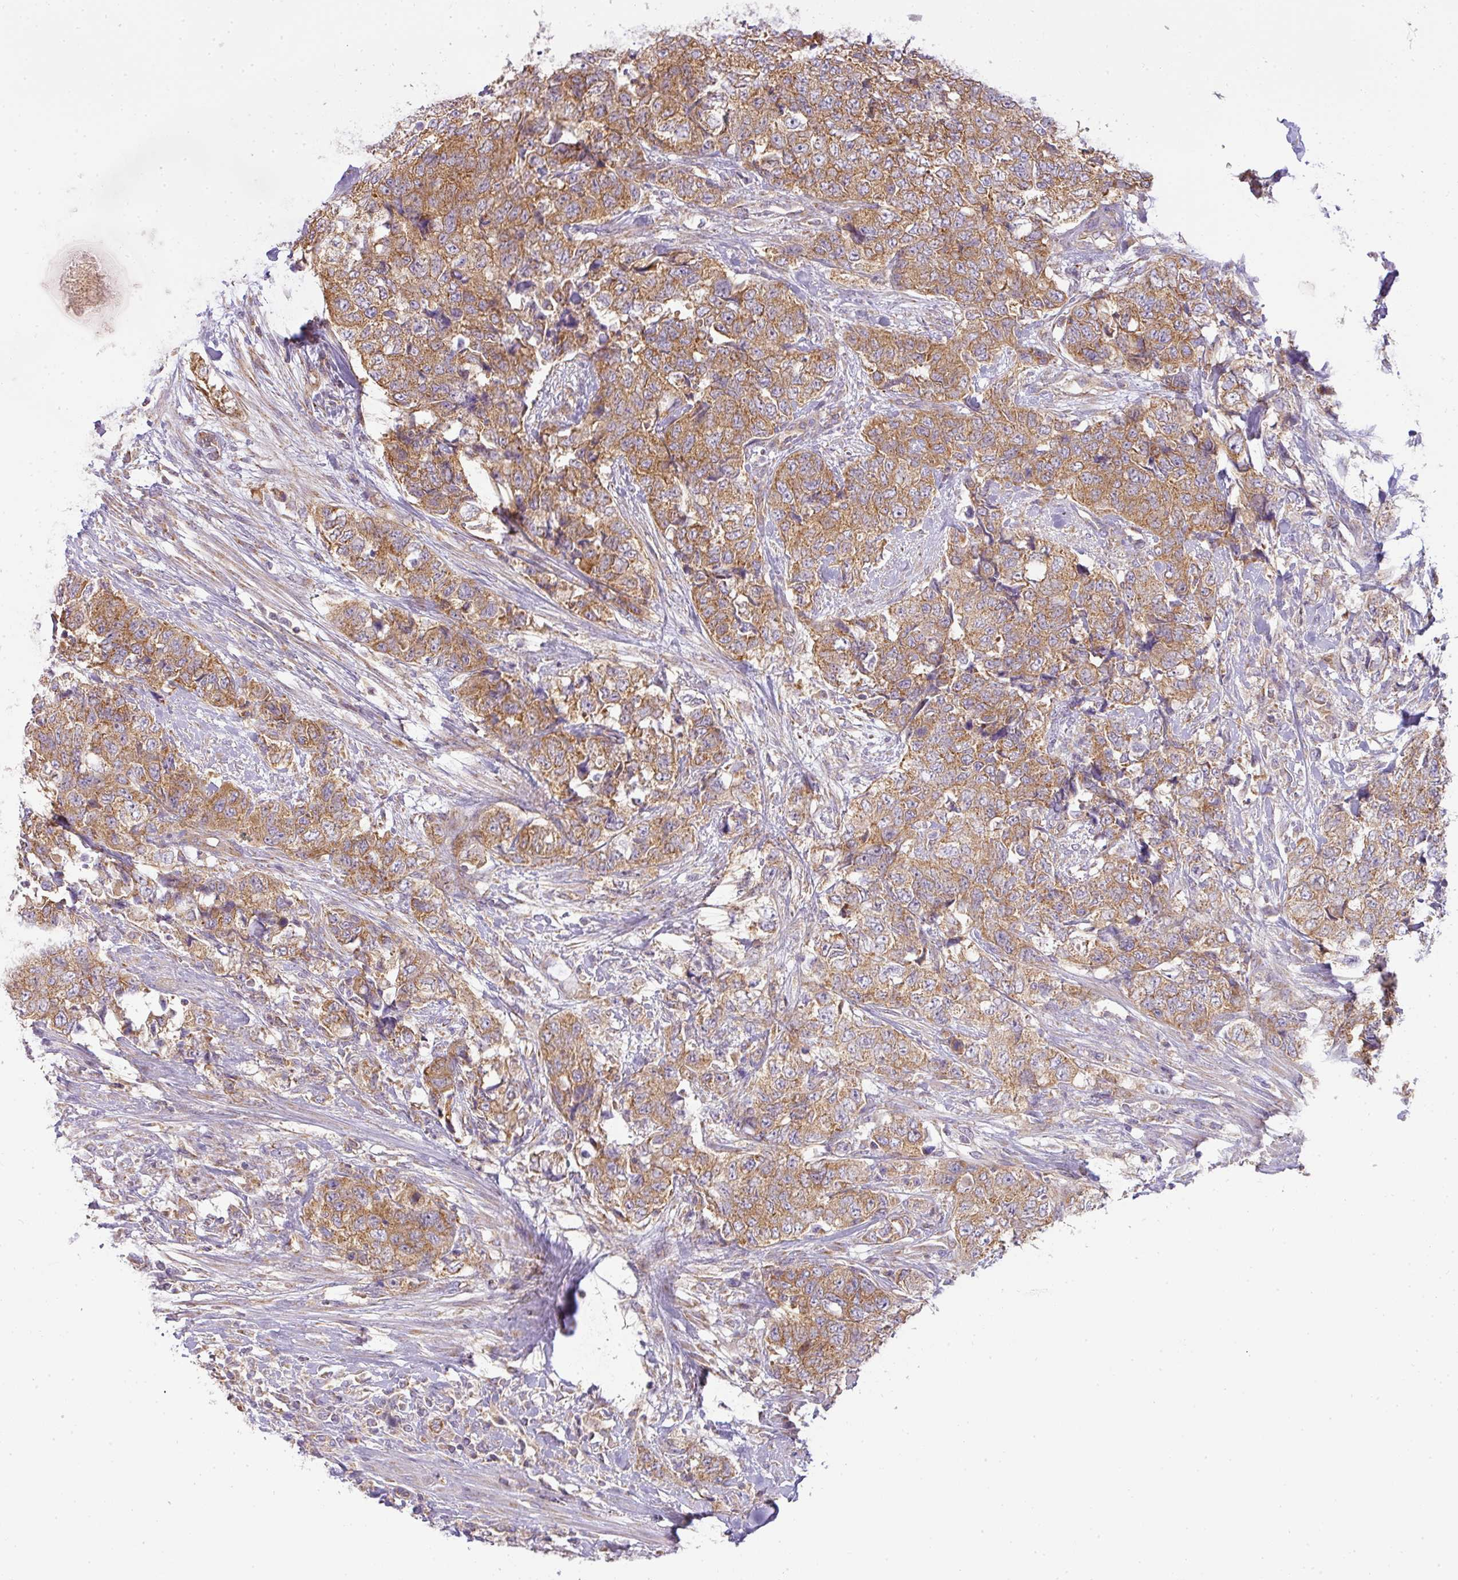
{"staining": {"intensity": "moderate", "quantity": ">75%", "location": "cytoplasmic/membranous"}, "tissue": "urothelial cancer", "cell_type": "Tumor cells", "image_type": "cancer", "snomed": [{"axis": "morphology", "description": "Urothelial carcinoma, High grade"}, {"axis": "topography", "description": "Urinary bladder"}], "caption": "Immunohistochemical staining of urothelial carcinoma (high-grade) demonstrates medium levels of moderate cytoplasmic/membranous protein positivity in approximately >75% of tumor cells. The protein of interest is stained brown, and the nuclei are stained in blue (DAB IHC with brightfield microscopy, high magnification).", "gene": "ZNF211", "patient": {"sex": "female", "age": 78}}